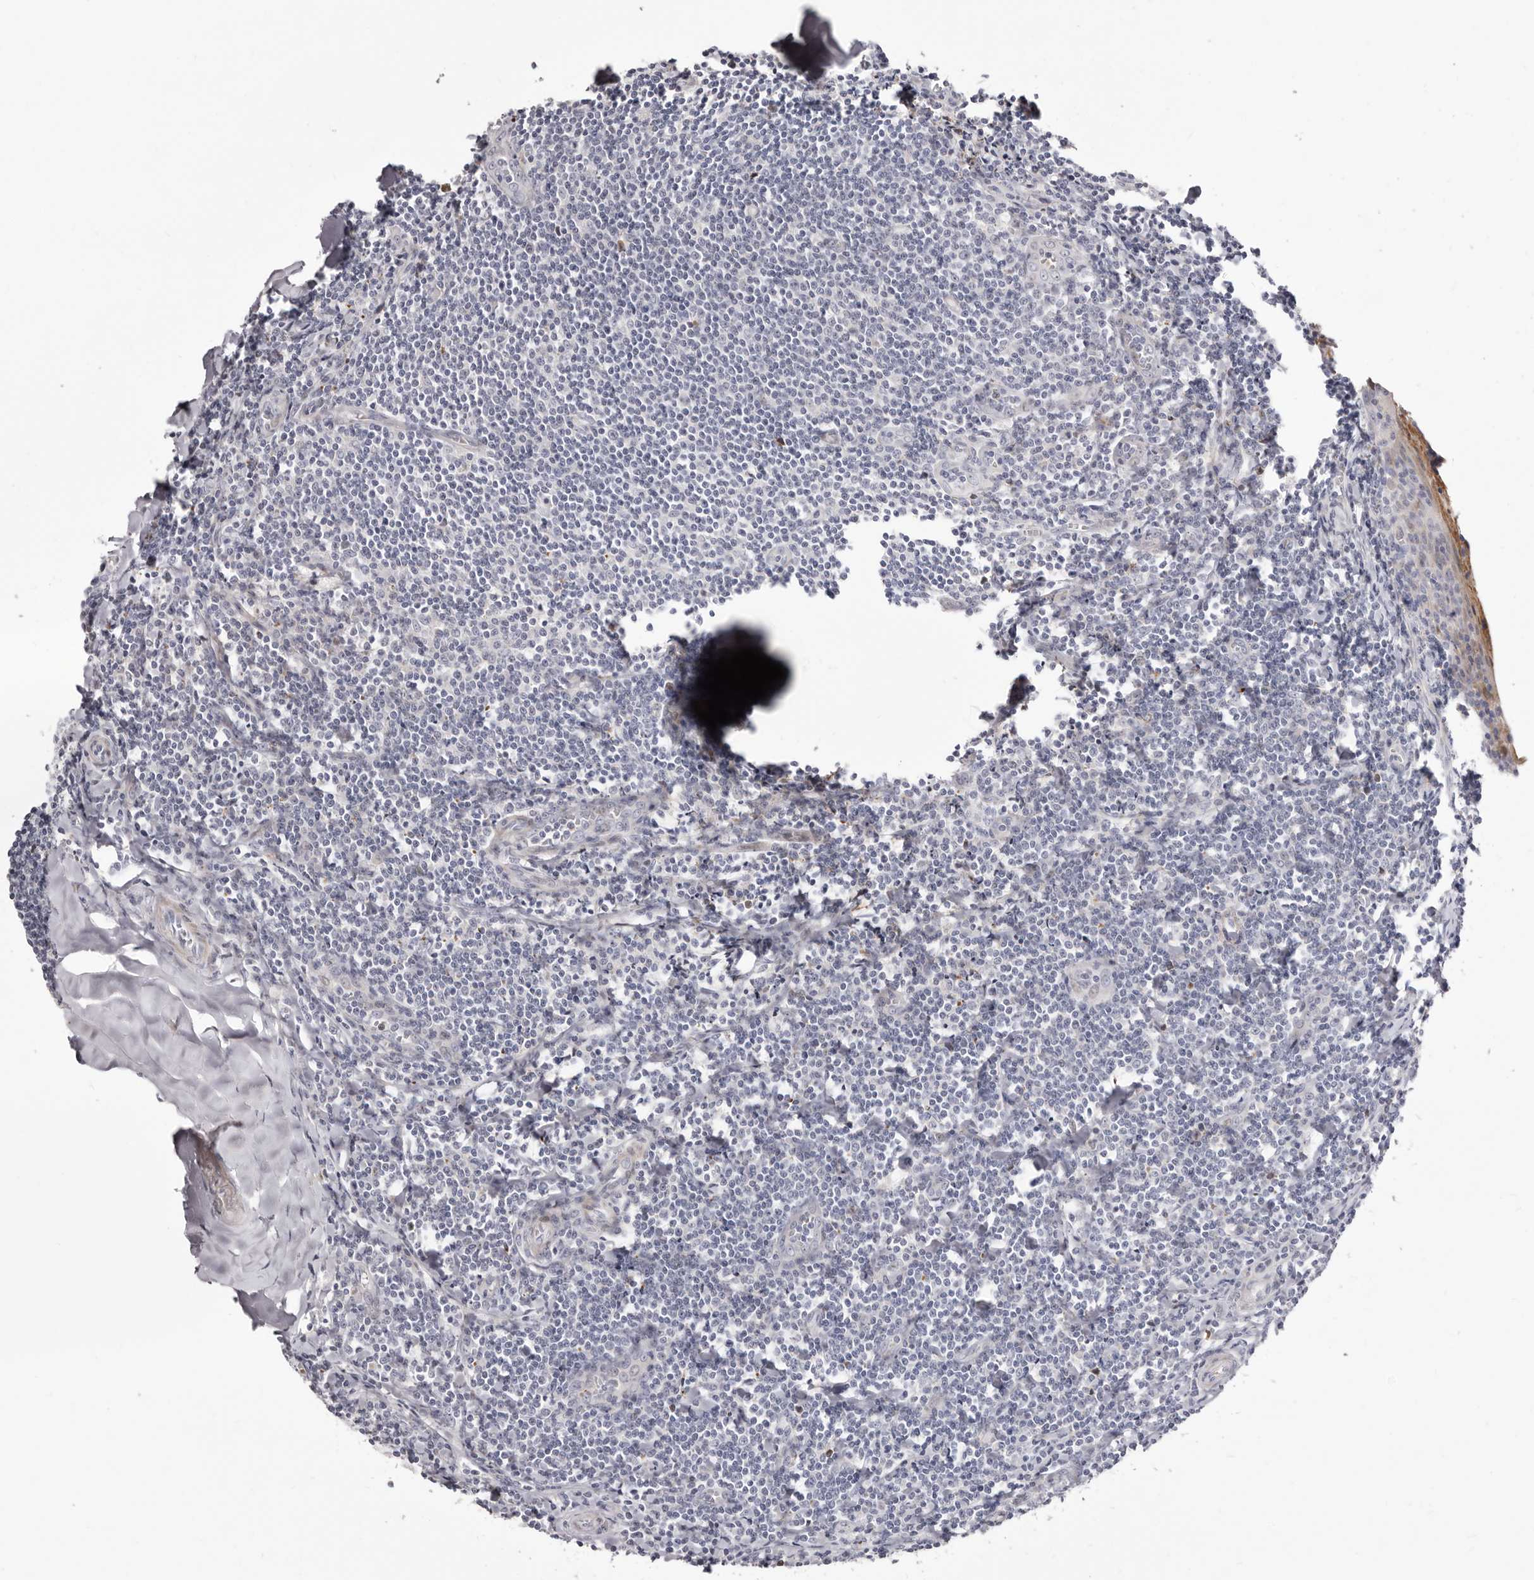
{"staining": {"intensity": "negative", "quantity": "none", "location": "none"}, "tissue": "tonsil", "cell_type": "Germinal center cells", "image_type": "normal", "snomed": [{"axis": "morphology", "description": "Normal tissue, NOS"}, {"axis": "topography", "description": "Tonsil"}], "caption": "A histopathology image of human tonsil is negative for staining in germinal center cells. The staining is performed using DAB brown chromogen with nuclei counter-stained in using hematoxylin.", "gene": "NUBPL", "patient": {"sex": "male", "age": 27}}